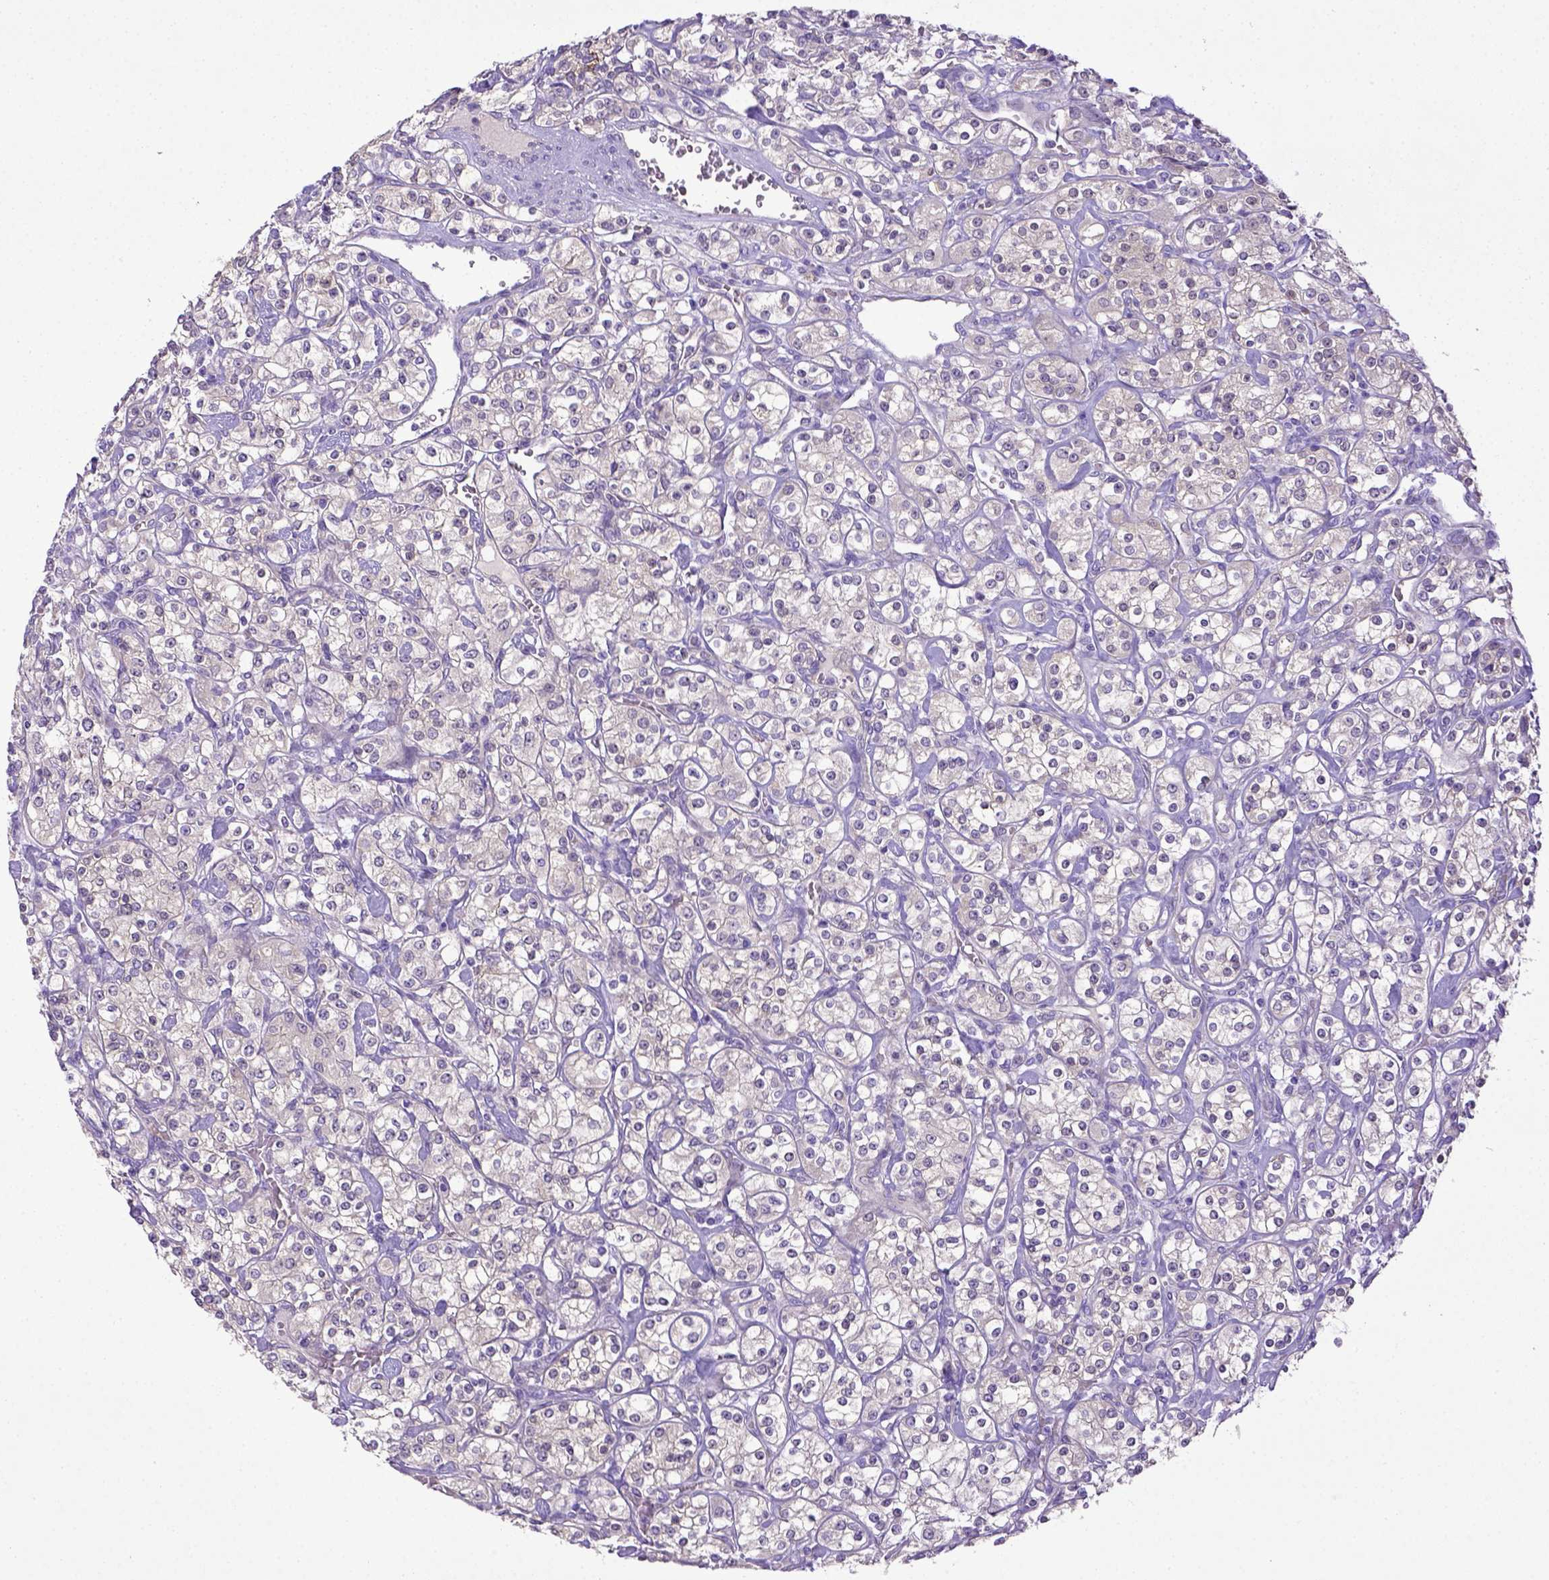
{"staining": {"intensity": "negative", "quantity": "none", "location": "none"}, "tissue": "renal cancer", "cell_type": "Tumor cells", "image_type": "cancer", "snomed": [{"axis": "morphology", "description": "Adenocarcinoma, NOS"}, {"axis": "topography", "description": "Kidney"}], "caption": "Immunohistochemical staining of adenocarcinoma (renal) demonstrates no significant positivity in tumor cells. (Brightfield microscopy of DAB immunohistochemistry (IHC) at high magnification).", "gene": "CD40", "patient": {"sex": "male", "age": 77}}